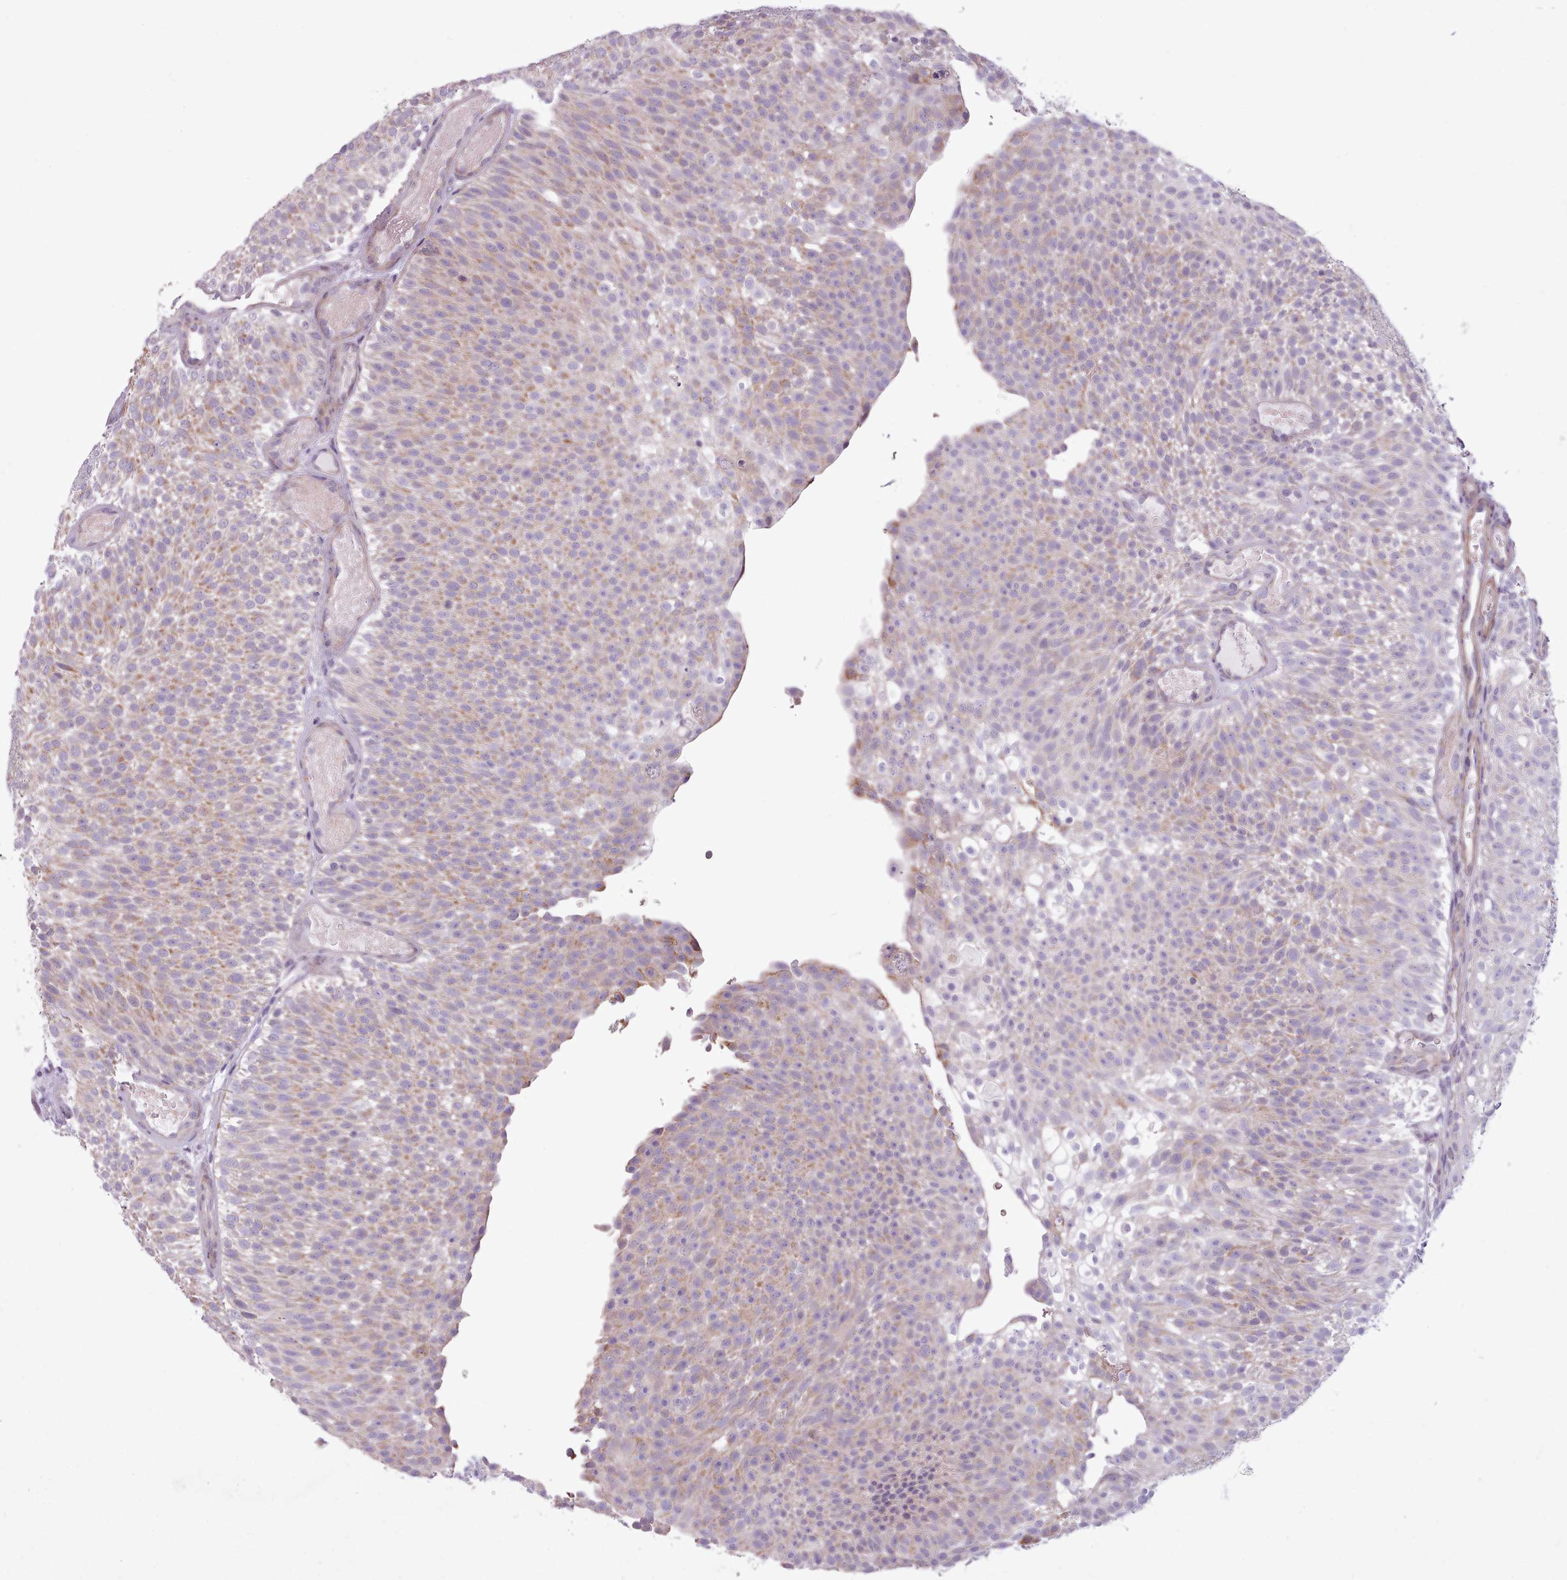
{"staining": {"intensity": "moderate", "quantity": "25%-75%", "location": "cytoplasmic/membranous"}, "tissue": "urothelial cancer", "cell_type": "Tumor cells", "image_type": "cancer", "snomed": [{"axis": "morphology", "description": "Urothelial carcinoma, Low grade"}, {"axis": "topography", "description": "Urinary bladder"}], "caption": "Protein expression by immunohistochemistry (IHC) demonstrates moderate cytoplasmic/membranous expression in about 25%-75% of tumor cells in urothelial carcinoma (low-grade).", "gene": "AVL9", "patient": {"sex": "male", "age": 78}}